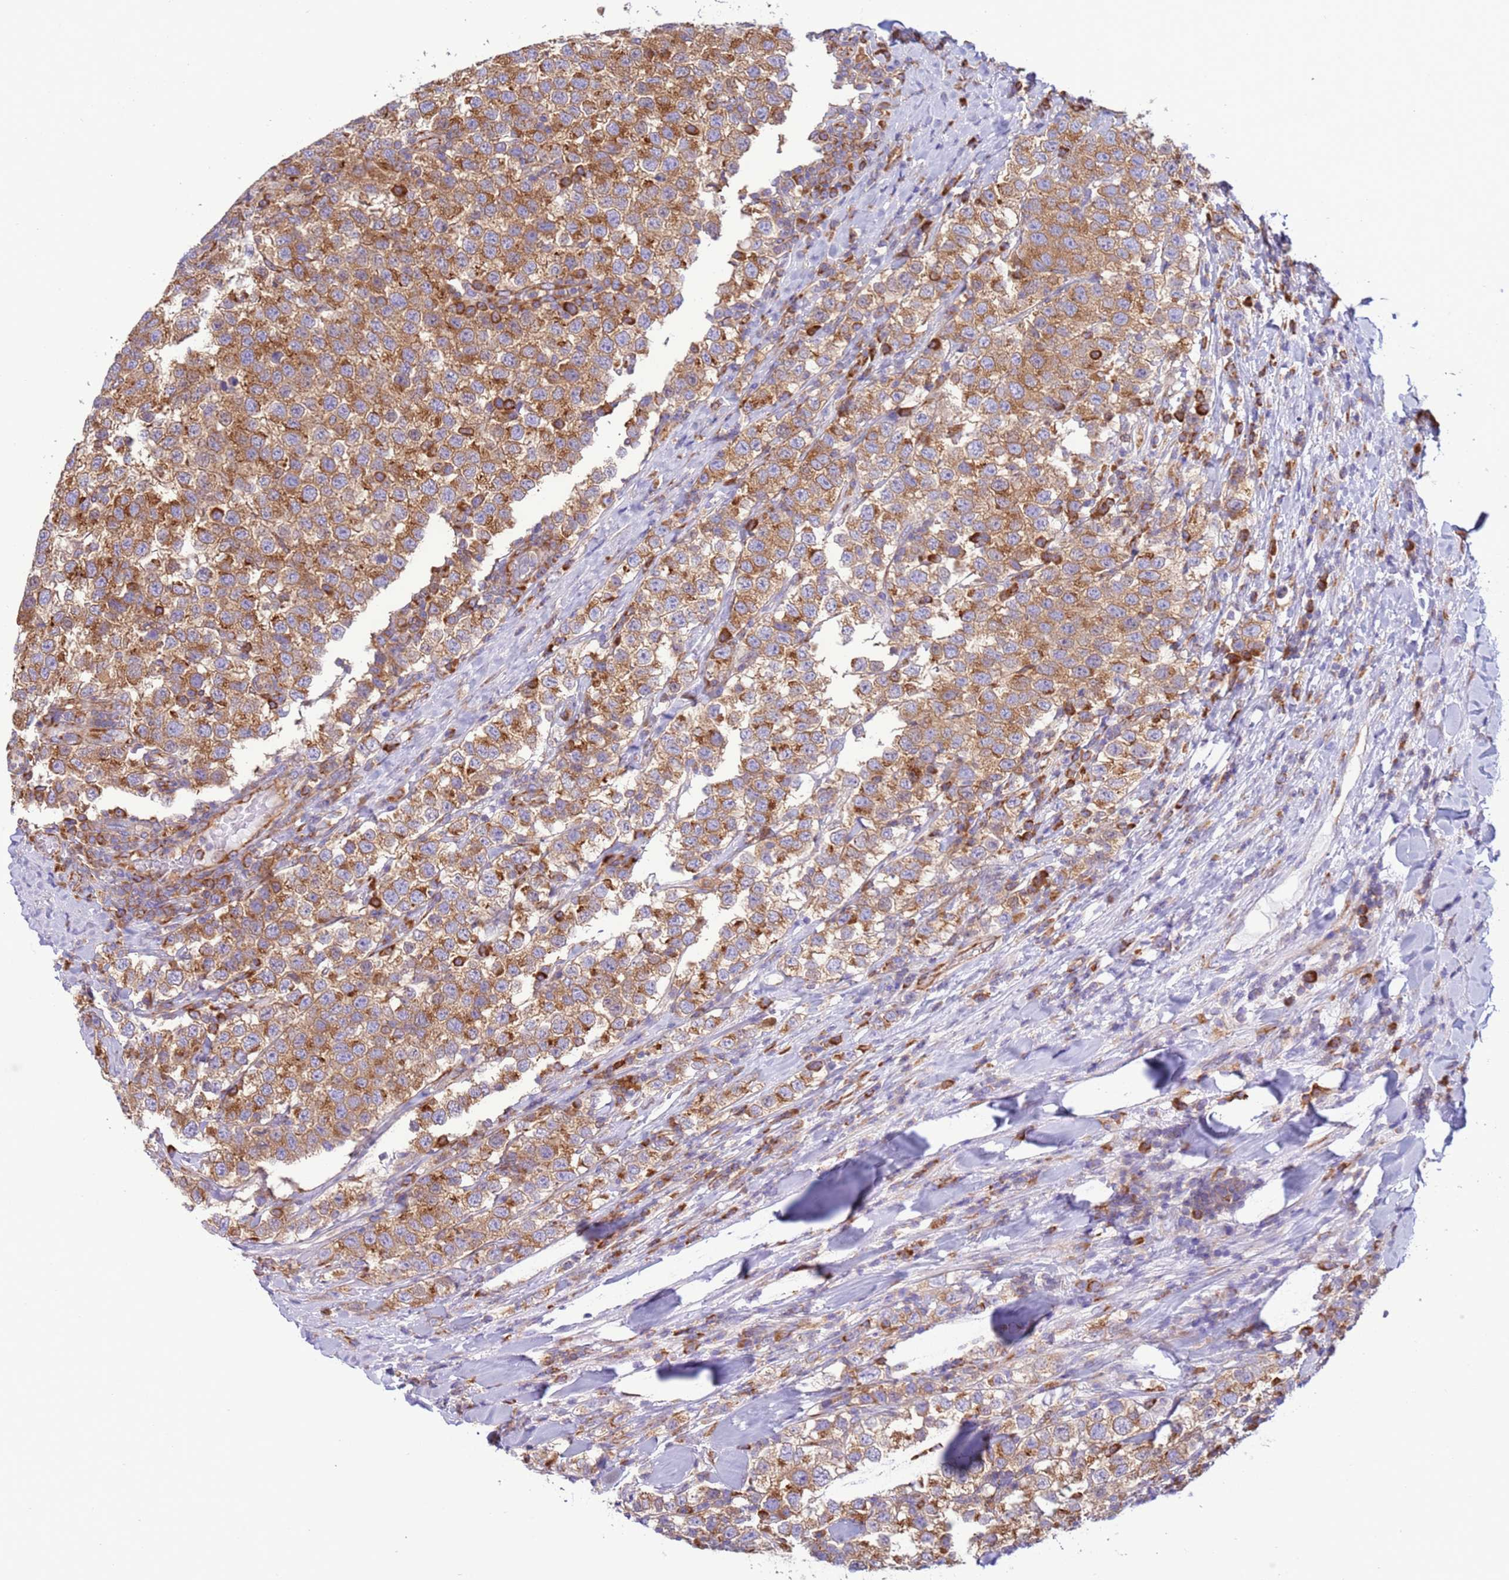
{"staining": {"intensity": "moderate", "quantity": ">75%", "location": "cytoplasmic/membranous"}, "tissue": "testis cancer", "cell_type": "Tumor cells", "image_type": "cancer", "snomed": [{"axis": "morphology", "description": "Seminoma, NOS"}, {"axis": "topography", "description": "Testis"}], "caption": "Protein staining by immunohistochemistry (IHC) reveals moderate cytoplasmic/membranous expression in approximately >75% of tumor cells in testis cancer.", "gene": "VARS1", "patient": {"sex": "male", "age": 34}}